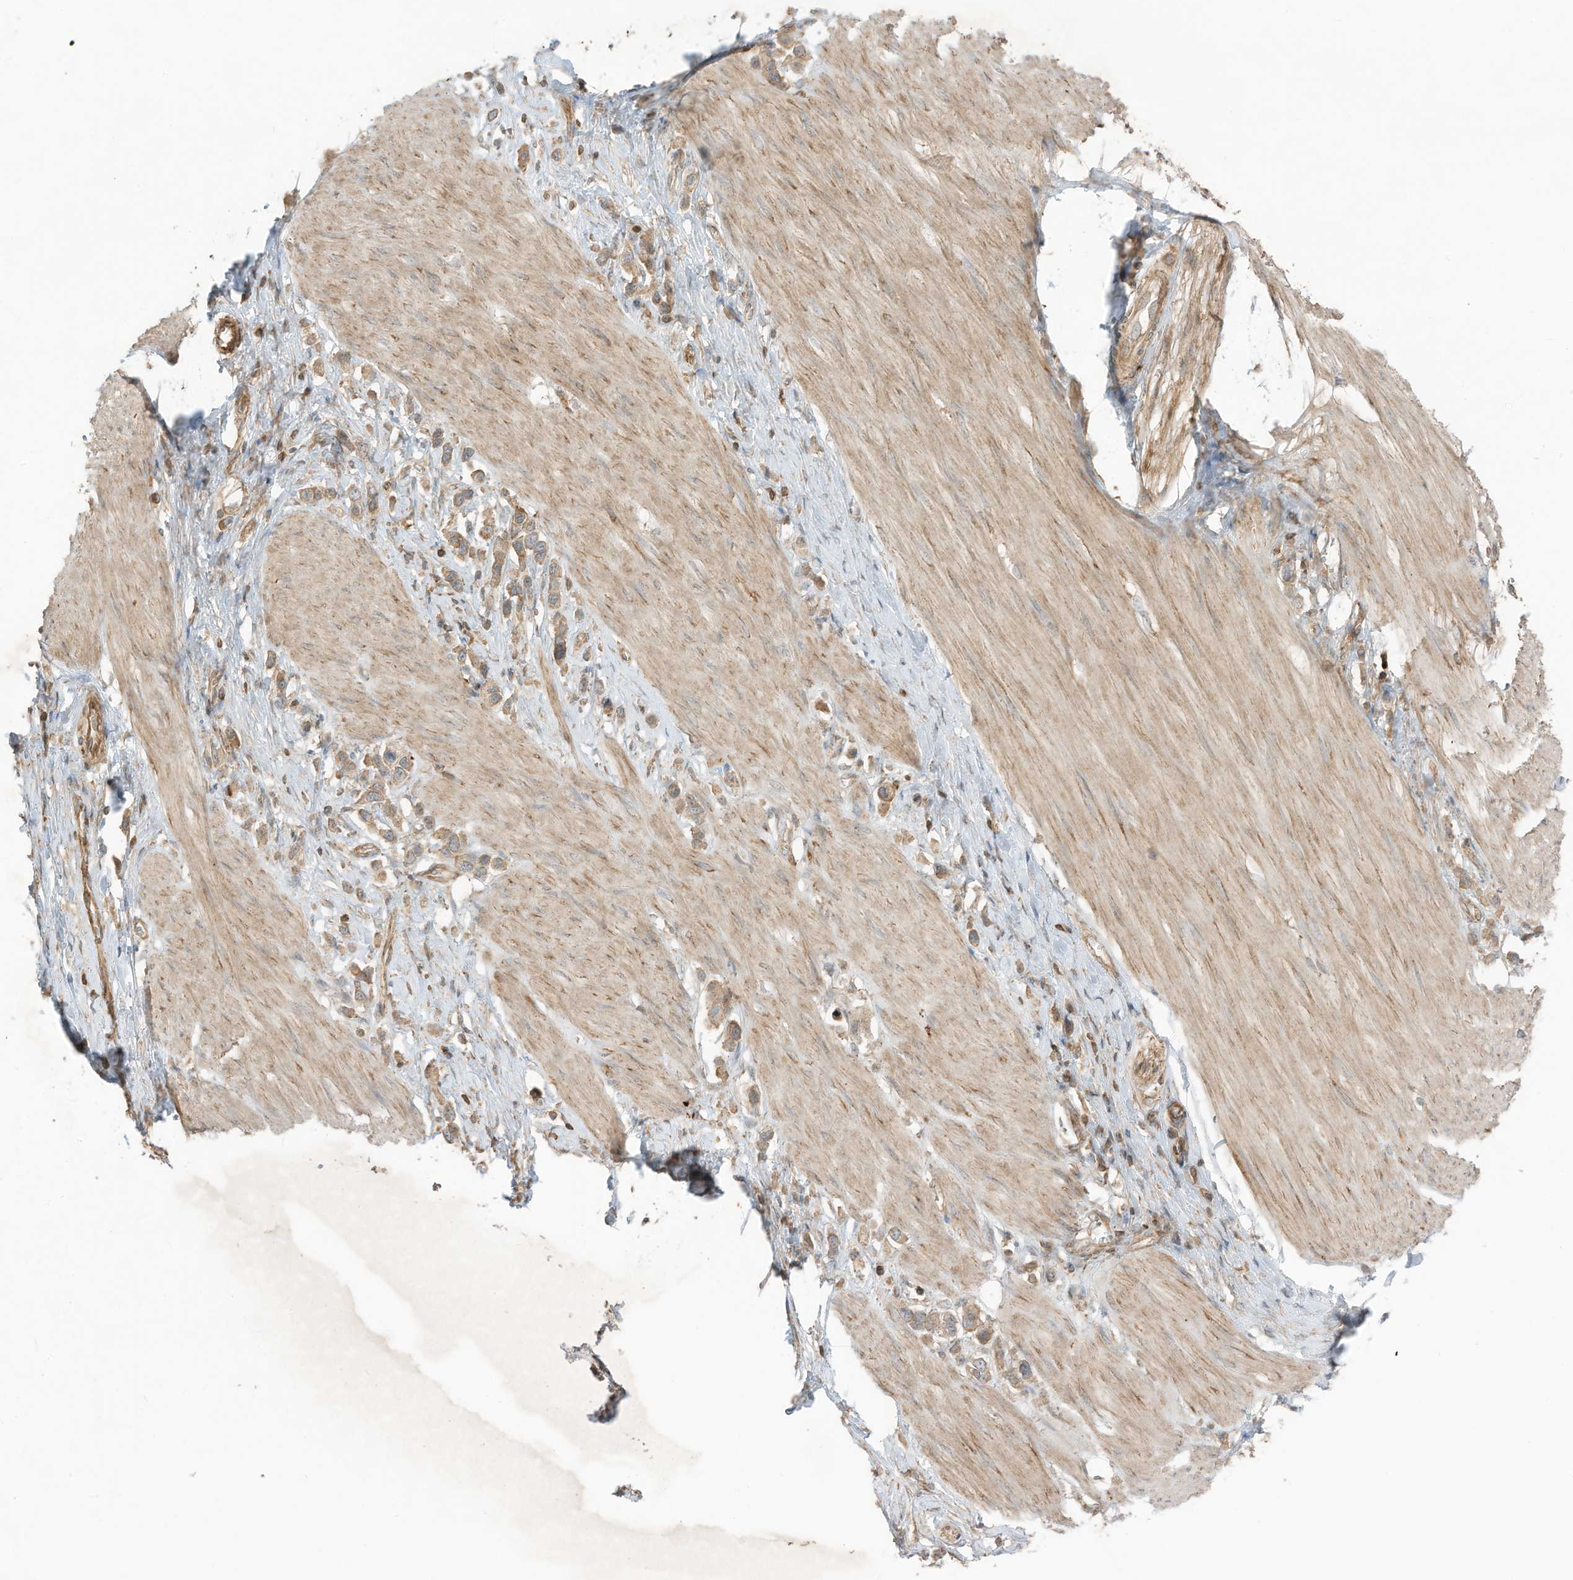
{"staining": {"intensity": "moderate", "quantity": ">75%", "location": "cytoplasmic/membranous"}, "tissue": "stomach cancer", "cell_type": "Tumor cells", "image_type": "cancer", "snomed": [{"axis": "morphology", "description": "Adenocarcinoma, NOS"}, {"axis": "topography", "description": "Stomach"}], "caption": "Tumor cells show medium levels of moderate cytoplasmic/membranous positivity in approximately >75% of cells in human stomach cancer (adenocarcinoma).", "gene": "SLC25A12", "patient": {"sex": "female", "age": 65}}